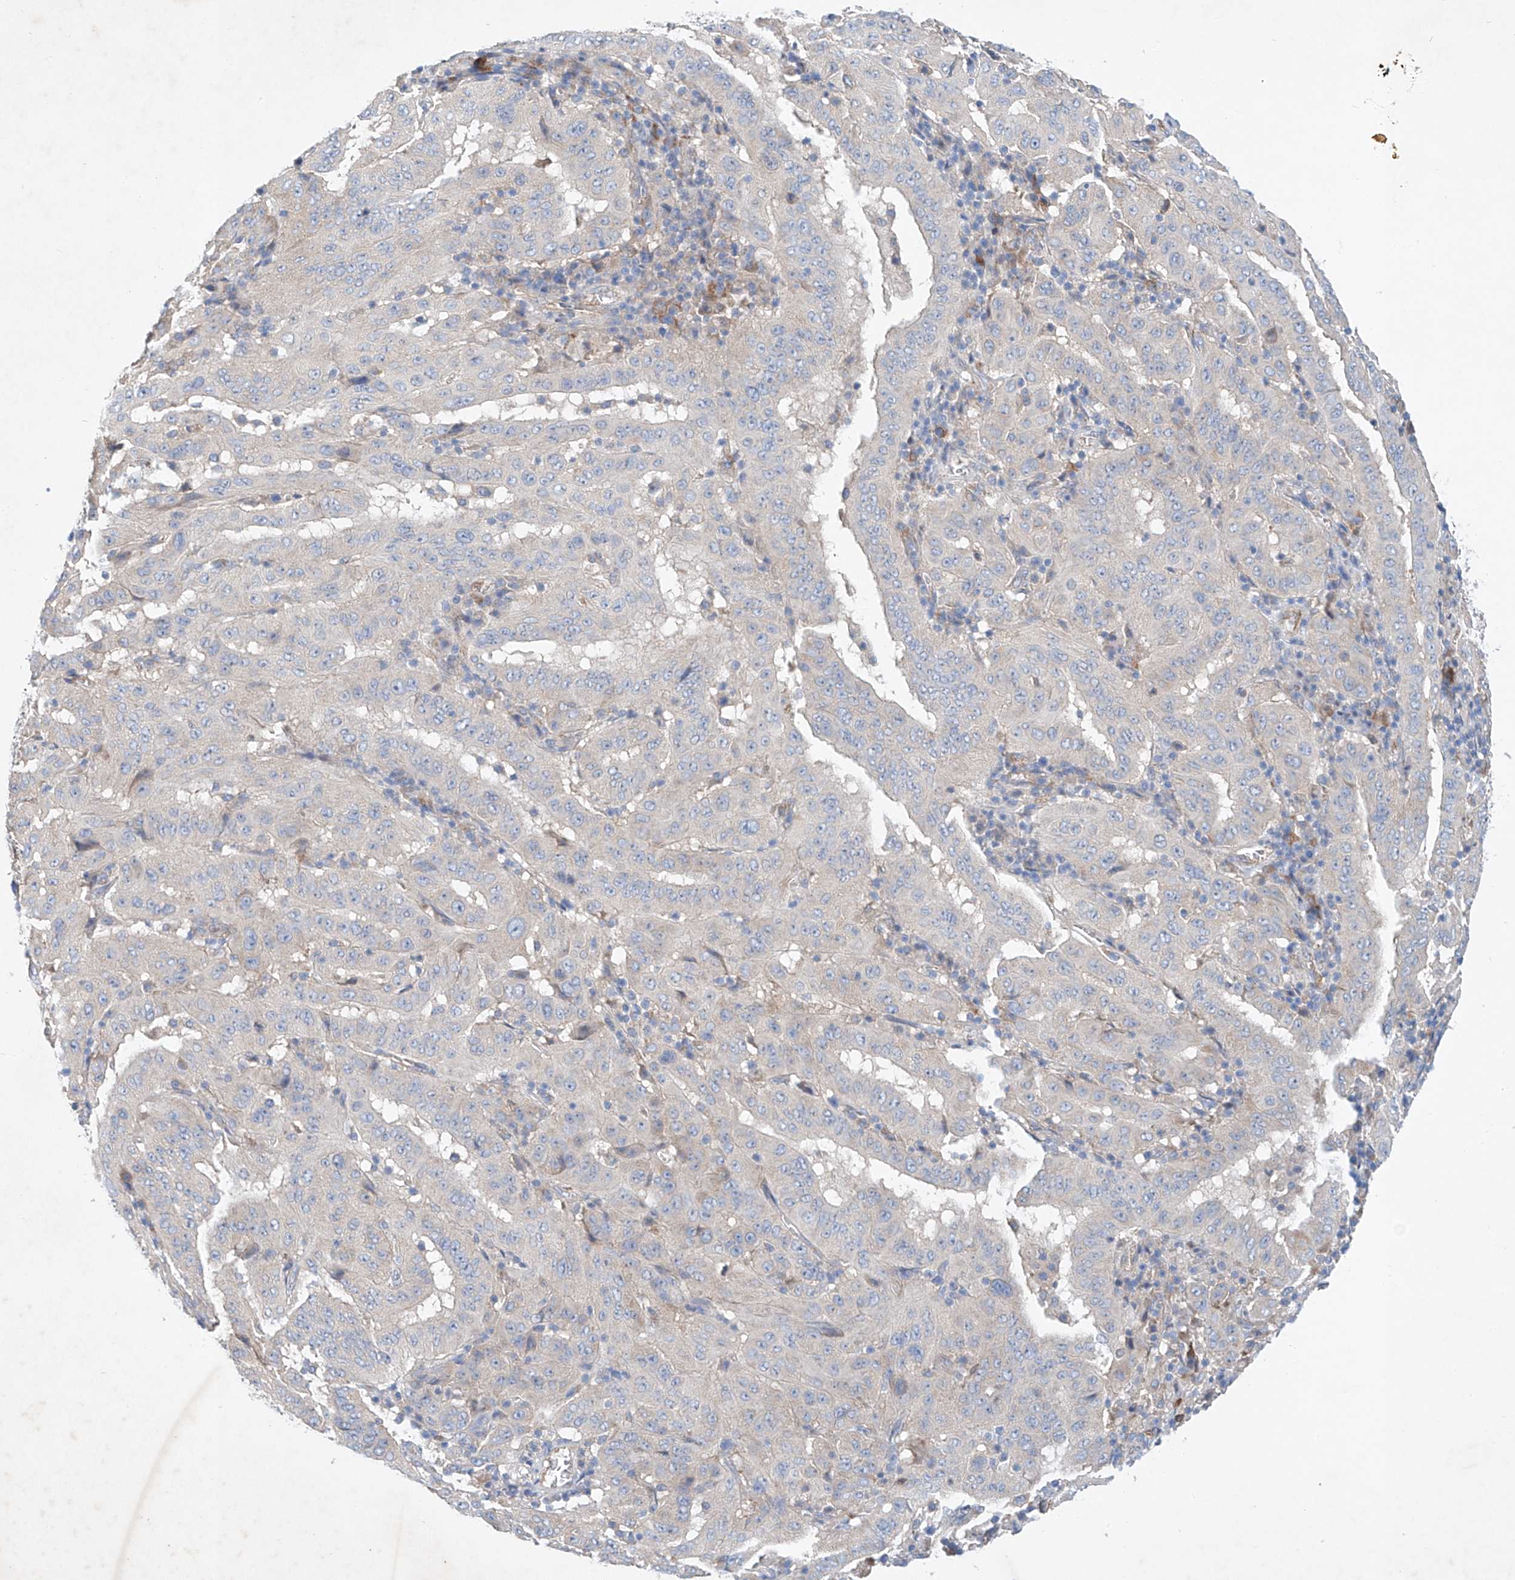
{"staining": {"intensity": "negative", "quantity": "none", "location": "none"}, "tissue": "pancreatic cancer", "cell_type": "Tumor cells", "image_type": "cancer", "snomed": [{"axis": "morphology", "description": "Adenocarcinoma, NOS"}, {"axis": "topography", "description": "Pancreas"}], "caption": "DAB immunohistochemical staining of pancreatic cancer (adenocarcinoma) reveals no significant positivity in tumor cells.", "gene": "FASTK", "patient": {"sex": "male", "age": 63}}